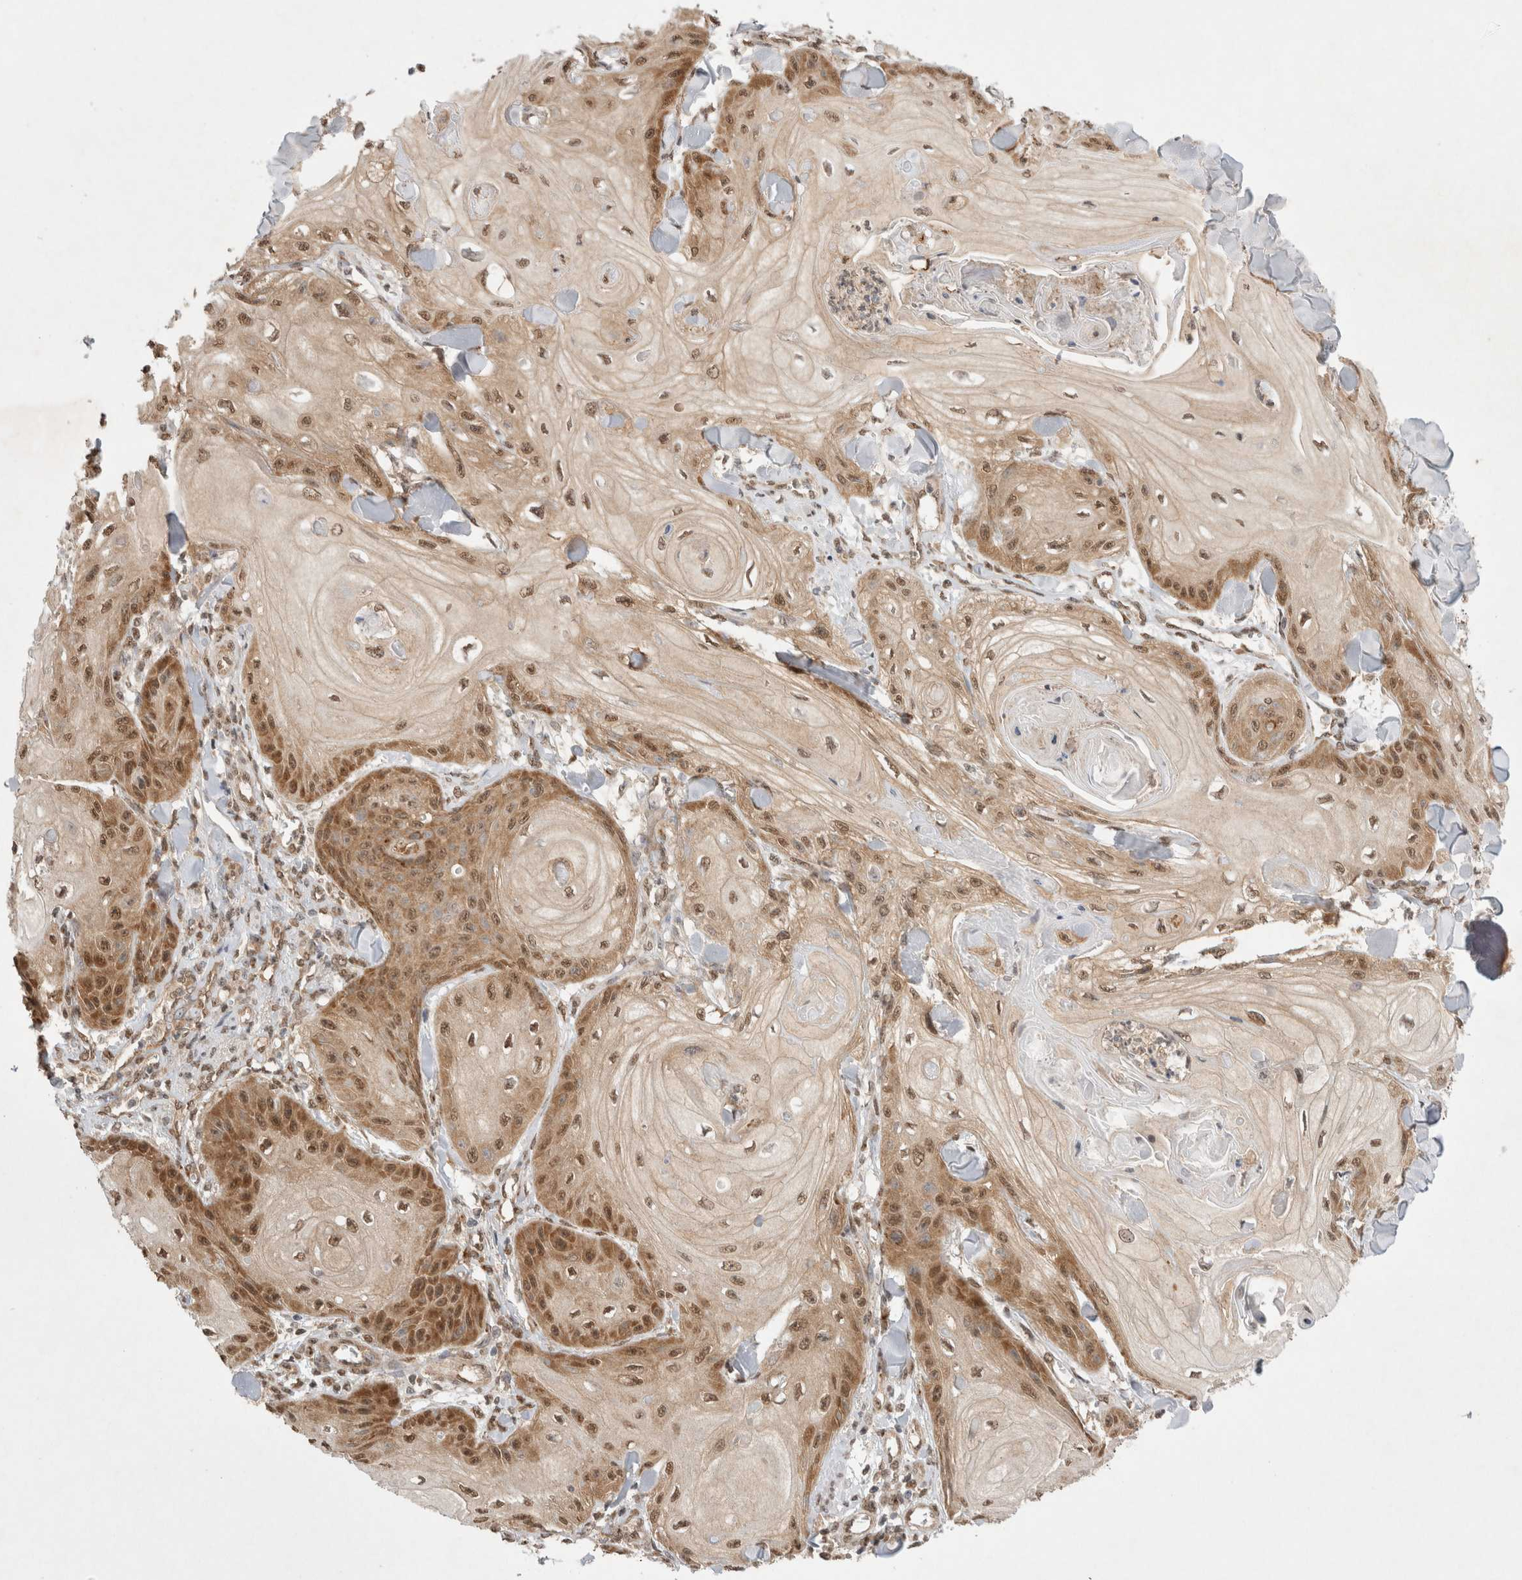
{"staining": {"intensity": "moderate", "quantity": "25%-75%", "location": "cytoplasmic/membranous,nuclear"}, "tissue": "skin cancer", "cell_type": "Tumor cells", "image_type": "cancer", "snomed": [{"axis": "morphology", "description": "Squamous cell carcinoma, NOS"}, {"axis": "topography", "description": "Skin"}], "caption": "Immunohistochemistry image of skin cancer (squamous cell carcinoma) stained for a protein (brown), which reveals medium levels of moderate cytoplasmic/membranous and nuclear positivity in about 25%-75% of tumor cells.", "gene": "WIPF2", "patient": {"sex": "male", "age": 74}}